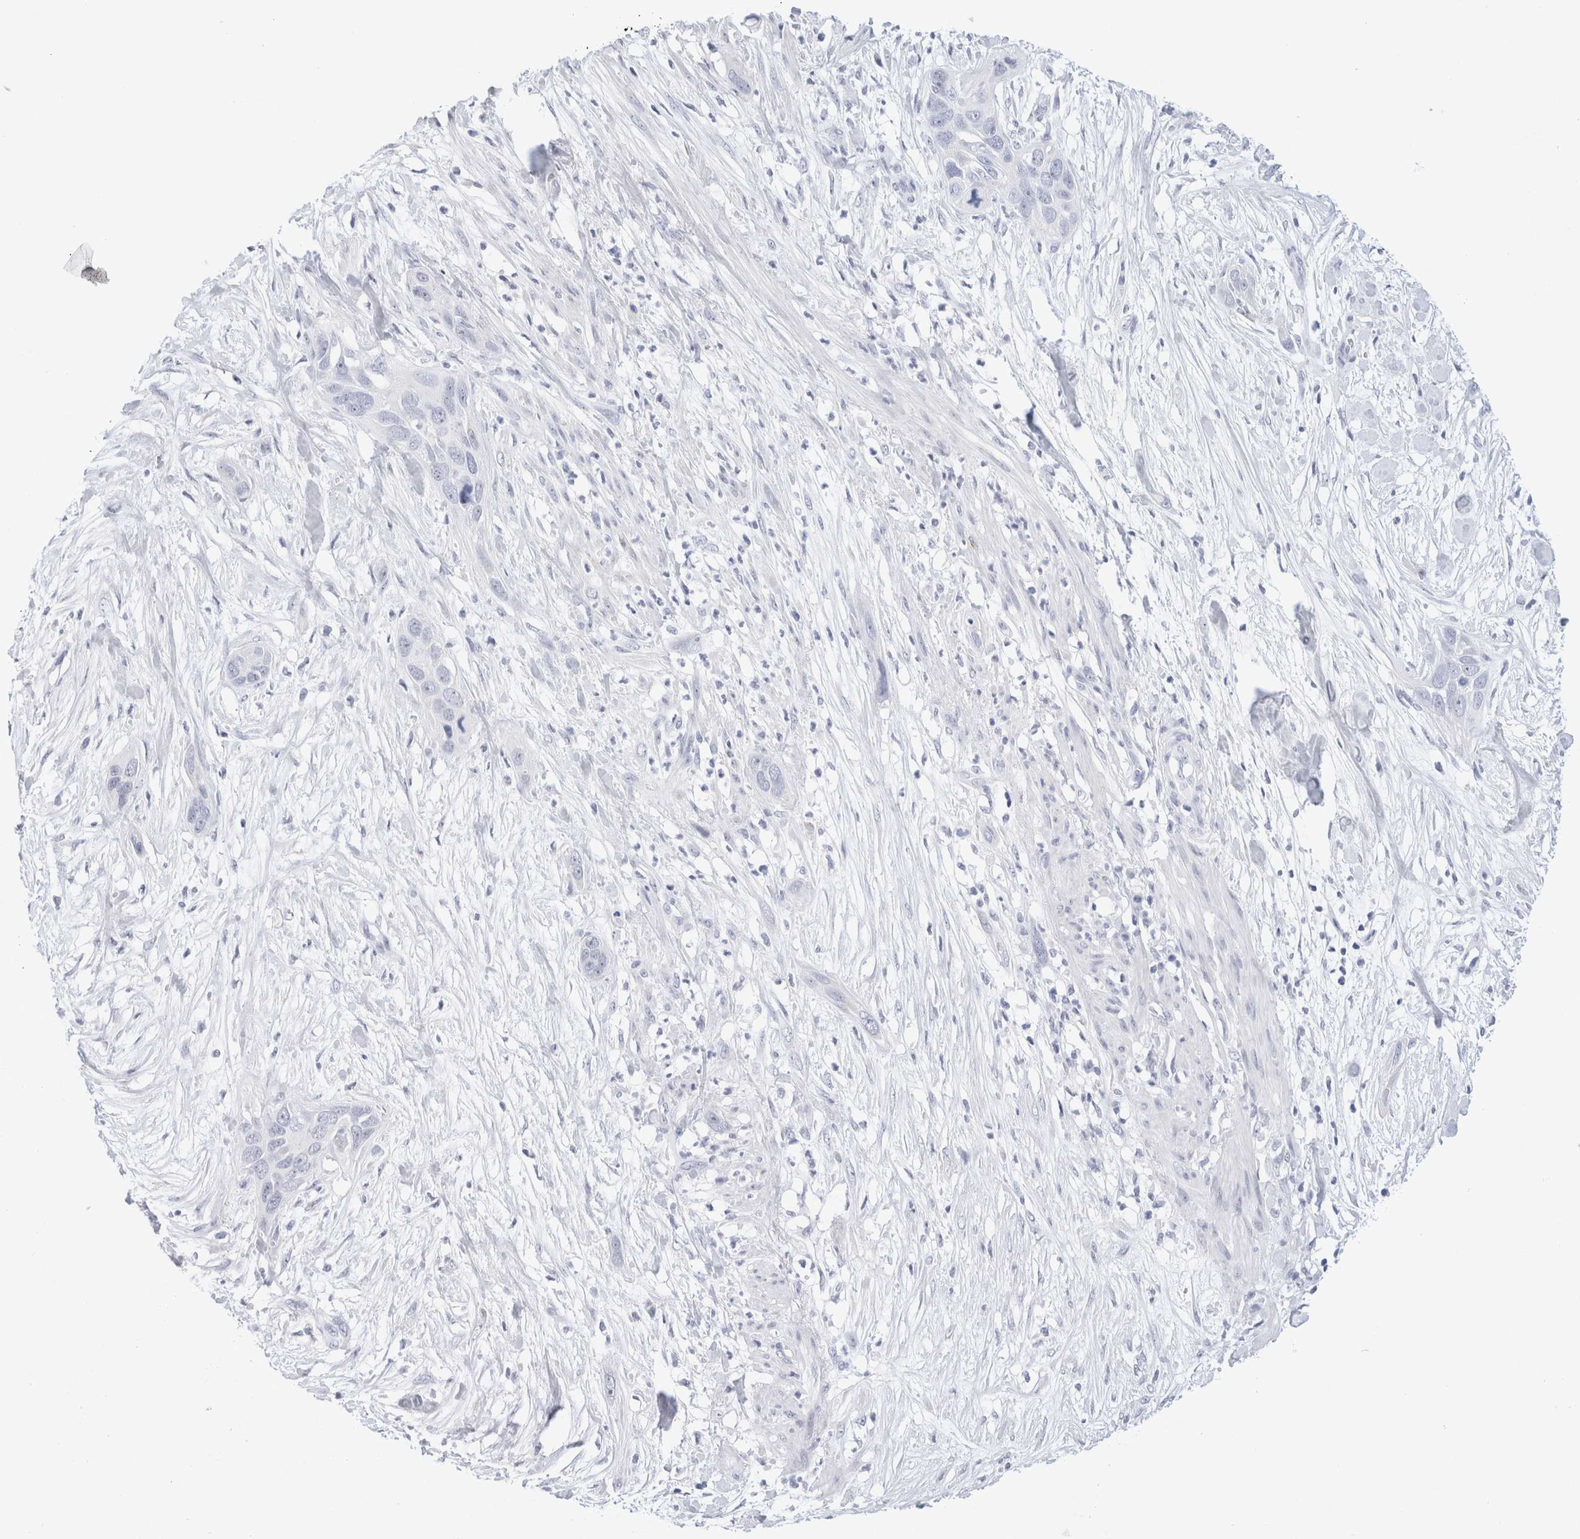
{"staining": {"intensity": "negative", "quantity": "none", "location": "none"}, "tissue": "pancreatic cancer", "cell_type": "Tumor cells", "image_type": "cancer", "snomed": [{"axis": "morphology", "description": "Adenocarcinoma, NOS"}, {"axis": "topography", "description": "Pancreas"}], "caption": "Adenocarcinoma (pancreatic) was stained to show a protein in brown. There is no significant staining in tumor cells.", "gene": "MUC15", "patient": {"sex": "female", "age": 60}}